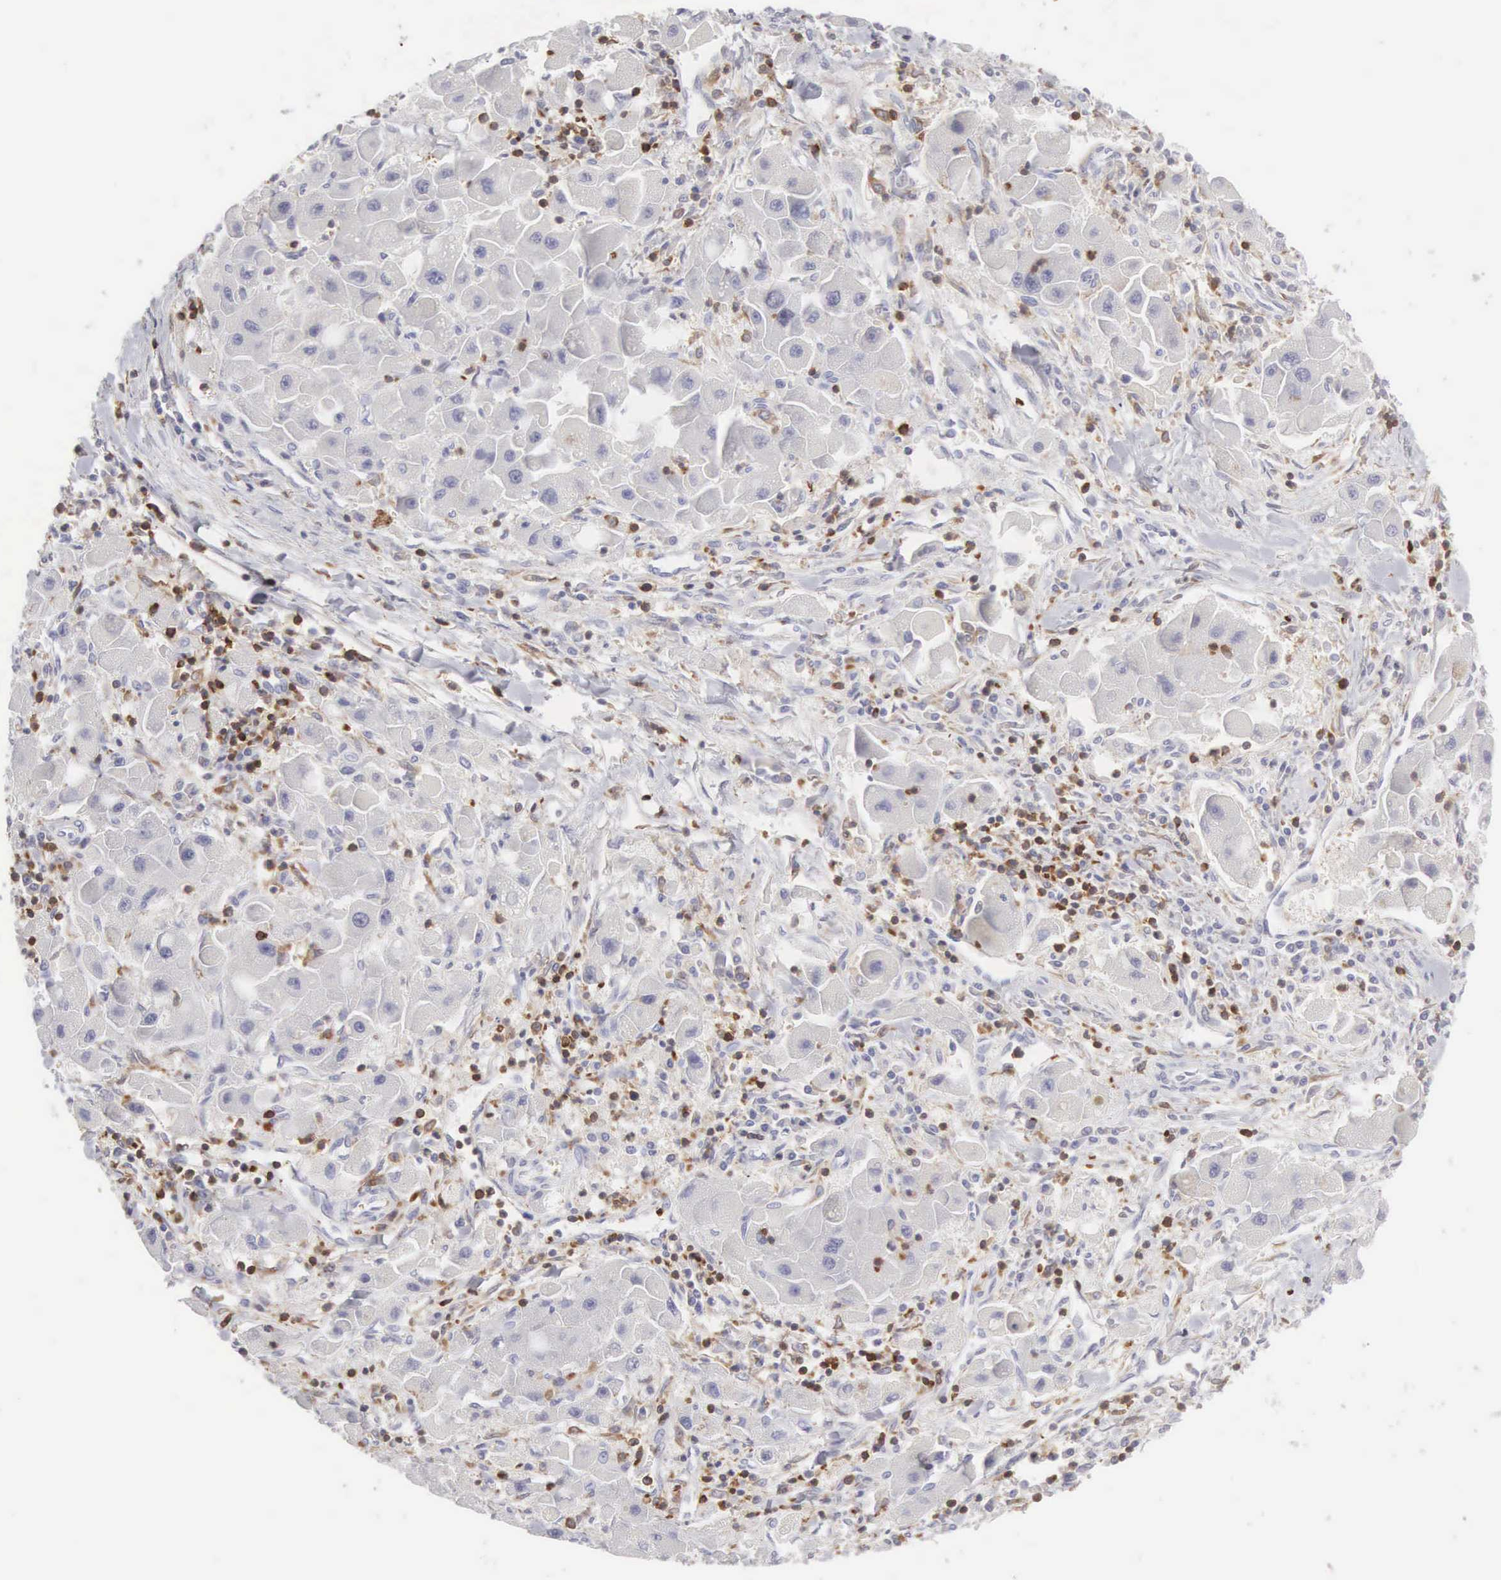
{"staining": {"intensity": "negative", "quantity": "none", "location": "none"}, "tissue": "liver cancer", "cell_type": "Tumor cells", "image_type": "cancer", "snomed": [{"axis": "morphology", "description": "Carcinoma, Hepatocellular, NOS"}, {"axis": "topography", "description": "Liver"}], "caption": "Liver hepatocellular carcinoma was stained to show a protein in brown. There is no significant expression in tumor cells.", "gene": "SH3BP1", "patient": {"sex": "male", "age": 24}}